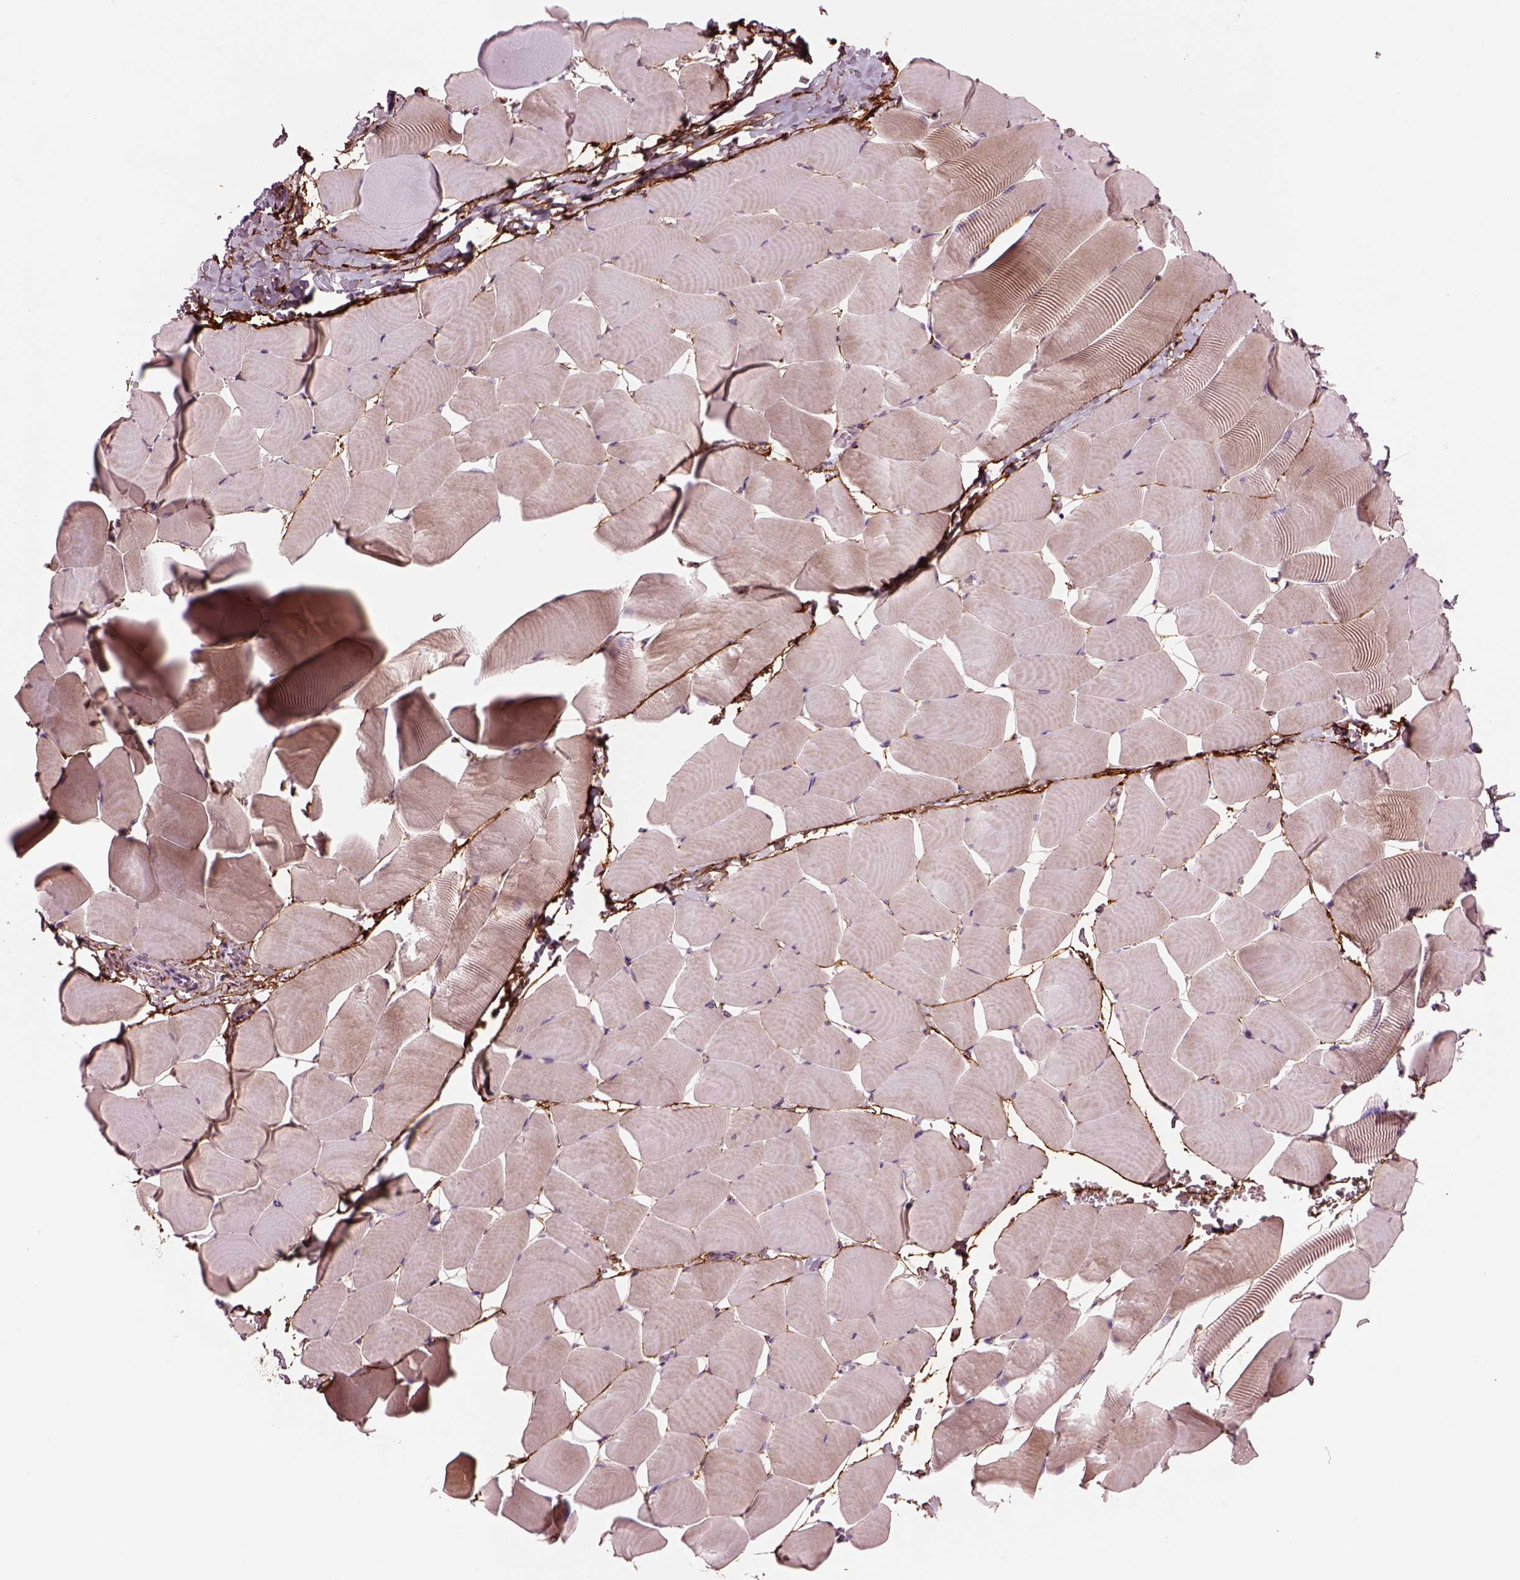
{"staining": {"intensity": "moderate", "quantity": "25%-75%", "location": "cytoplasmic/membranous"}, "tissue": "skeletal muscle", "cell_type": "Myocytes", "image_type": "normal", "snomed": [{"axis": "morphology", "description": "Normal tissue, NOS"}, {"axis": "topography", "description": "Skeletal muscle"}], "caption": "The immunohistochemical stain highlights moderate cytoplasmic/membranous expression in myocytes of benign skeletal muscle. The protein is stained brown, and the nuclei are stained in blue (DAB (3,3'-diaminobenzidine) IHC with brightfield microscopy, high magnification).", "gene": "SEC23A", "patient": {"sex": "male", "age": 25}}